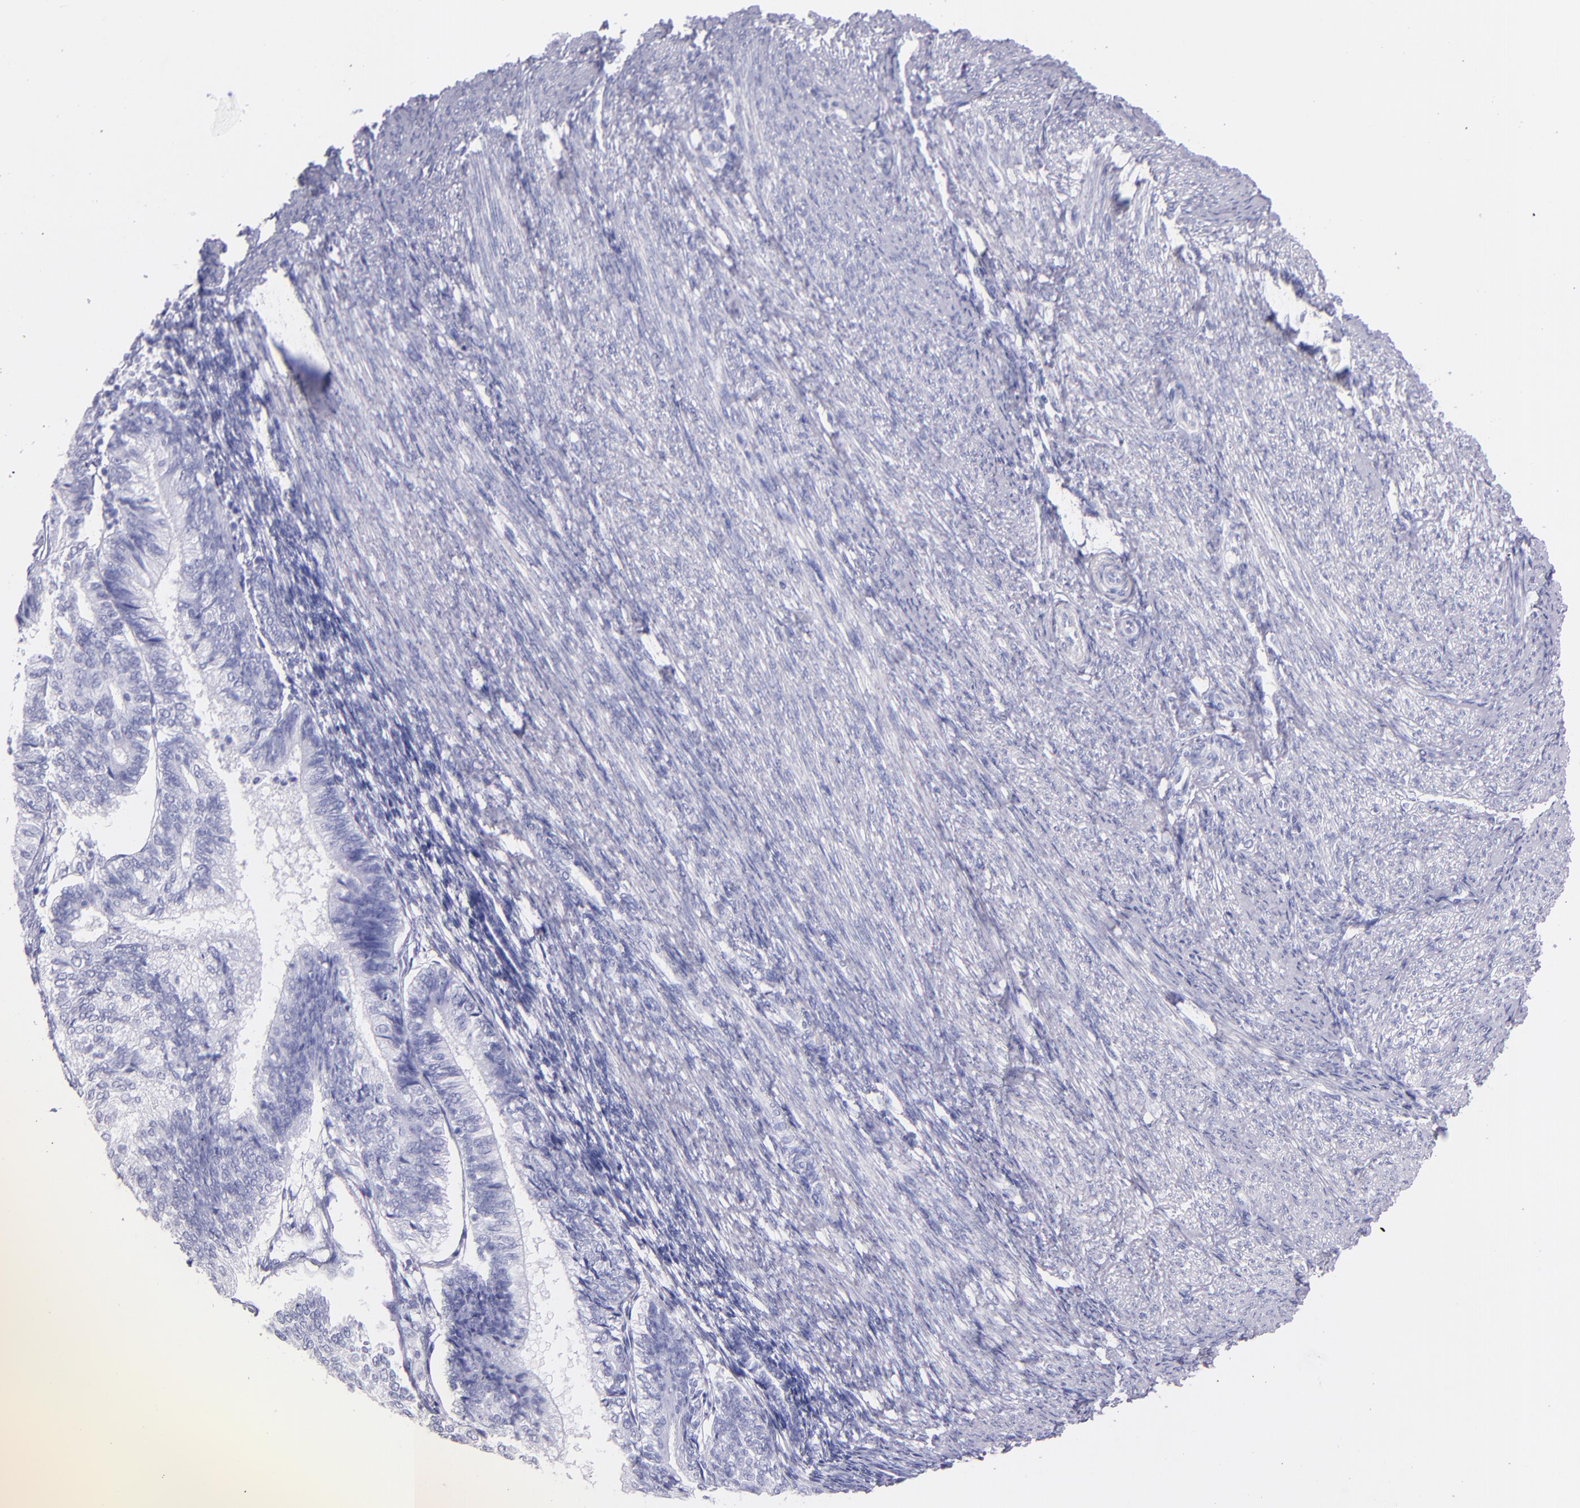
{"staining": {"intensity": "negative", "quantity": "none", "location": "none"}, "tissue": "endometrial cancer", "cell_type": "Tumor cells", "image_type": "cancer", "snomed": [{"axis": "morphology", "description": "Adenocarcinoma, NOS"}, {"axis": "topography", "description": "Endometrium"}], "caption": "Immunohistochemistry (IHC) image of neoplastic tissue: human endometrial cancer (adenocarcinoma) stained with DAB displays no significant protein staining in tumor cells.", "gene": "SFTPB", "patient": {"sex": "female", "age": 55}}